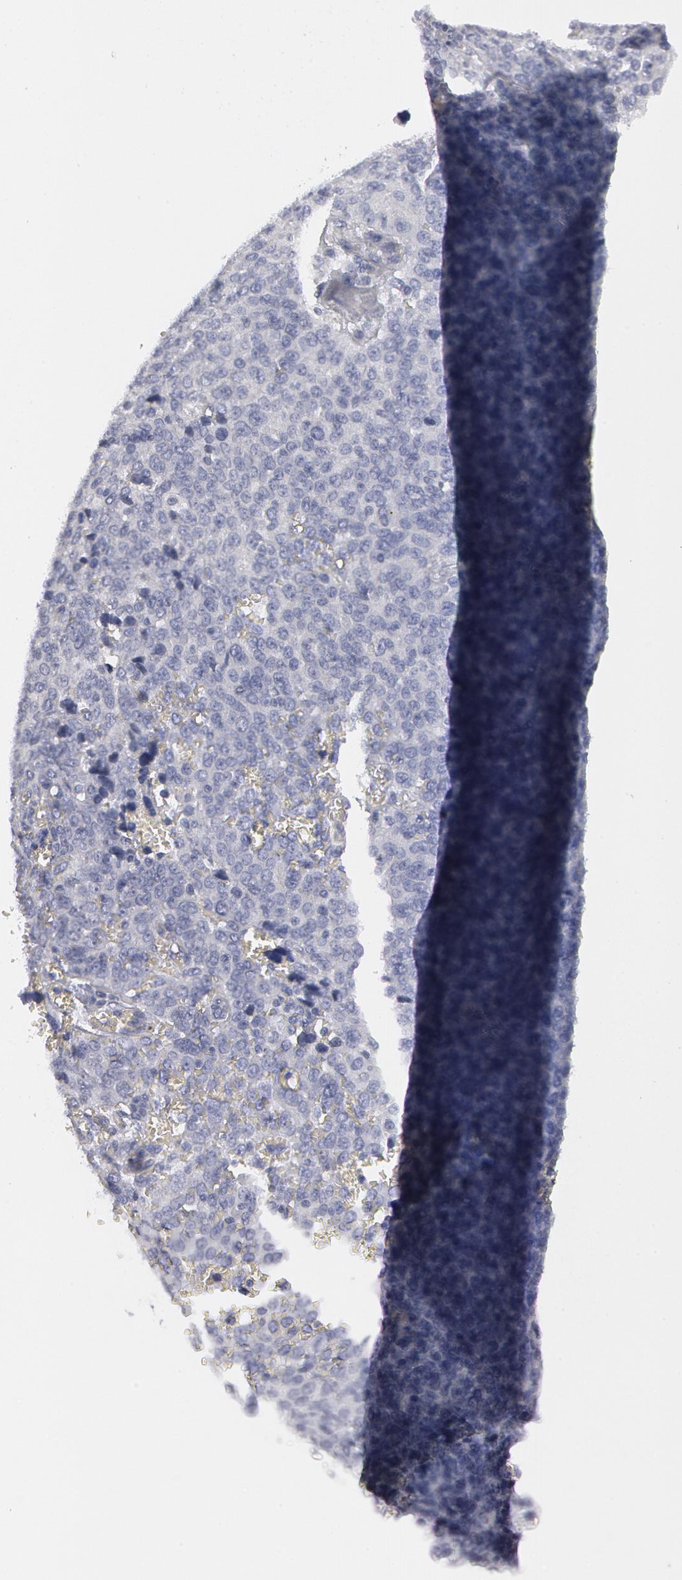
{"staining": {"intensity": "negative", "quantity": "none", "location": "none"}, "tissue": "ovarian cancer", "cell_type": "Tumor cells", "image_type": "cancer", "snomed": [{"axis": "morphology", "description": "Carcinoma, endometroid"}, {"axis": "topography", "description": "Ovary"}], "caption": "High power microscopy micrograph of an immunohistochemistry micrograph of ovarian cancer (endometroid carcinoma), revealing no significant positivity in tumor cells.", "gene": "SMC1B", "patient": {"sex": "female", "age": 75}}